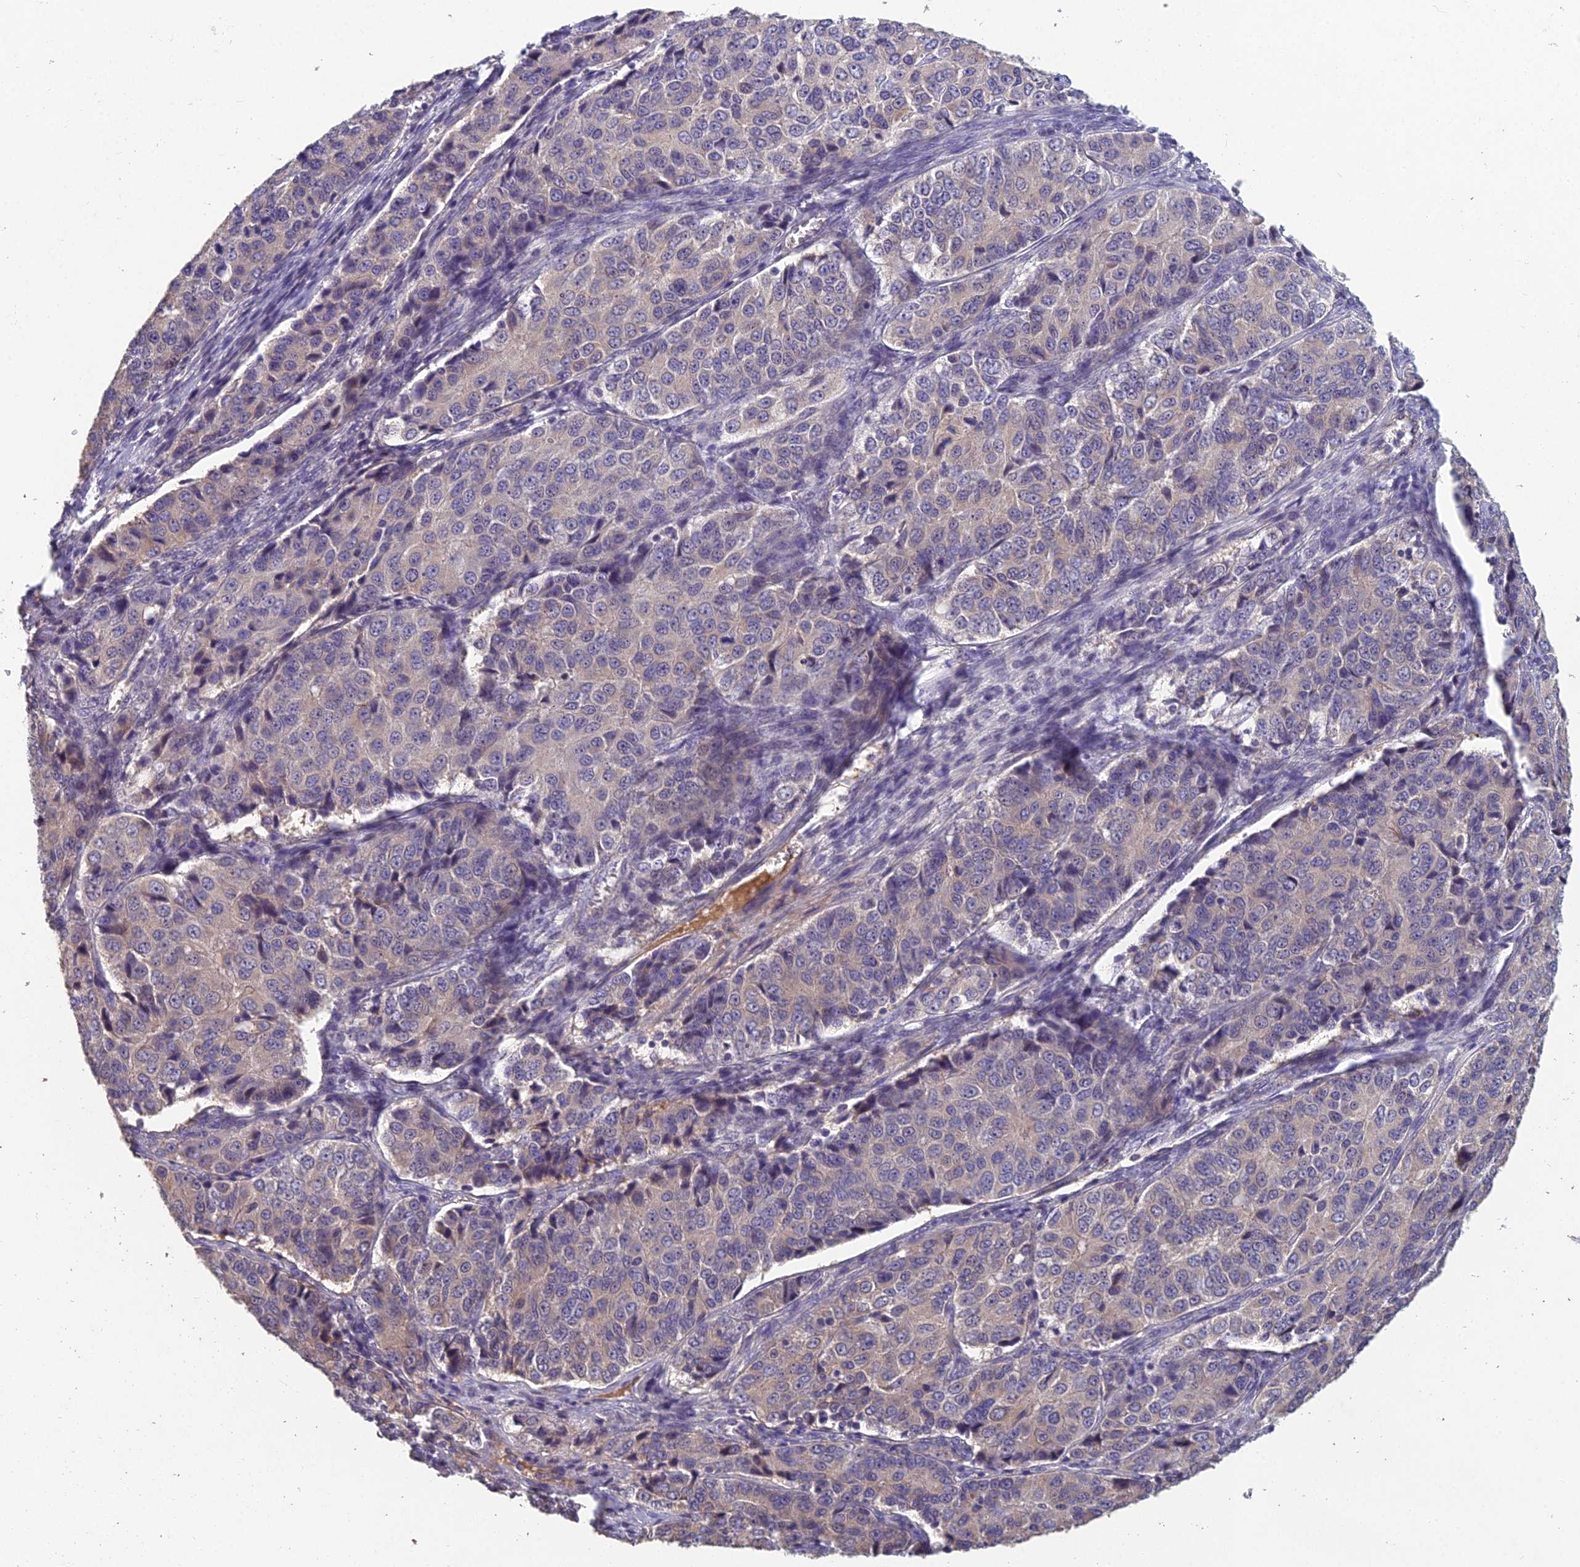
{"staining": {"intensity": "weak", "quantity": "<25%", "location": "cytoplasmic/membranous"}, "tissue": "ovarian cancer", "cell_type": "Tumor cells", "image_type": "cancer", "snomed": [{"axis": "morphology", "description": "Carcinoma, endometroid"}, {"axis": "topography", "description": "Ovary"}], "caption": "Immunohistochemical staining of human ovarian cancer shows no significant staining in tumor cells.", "gene": "CEACAM16", "patient": {"sex": "female", "age": 51}}